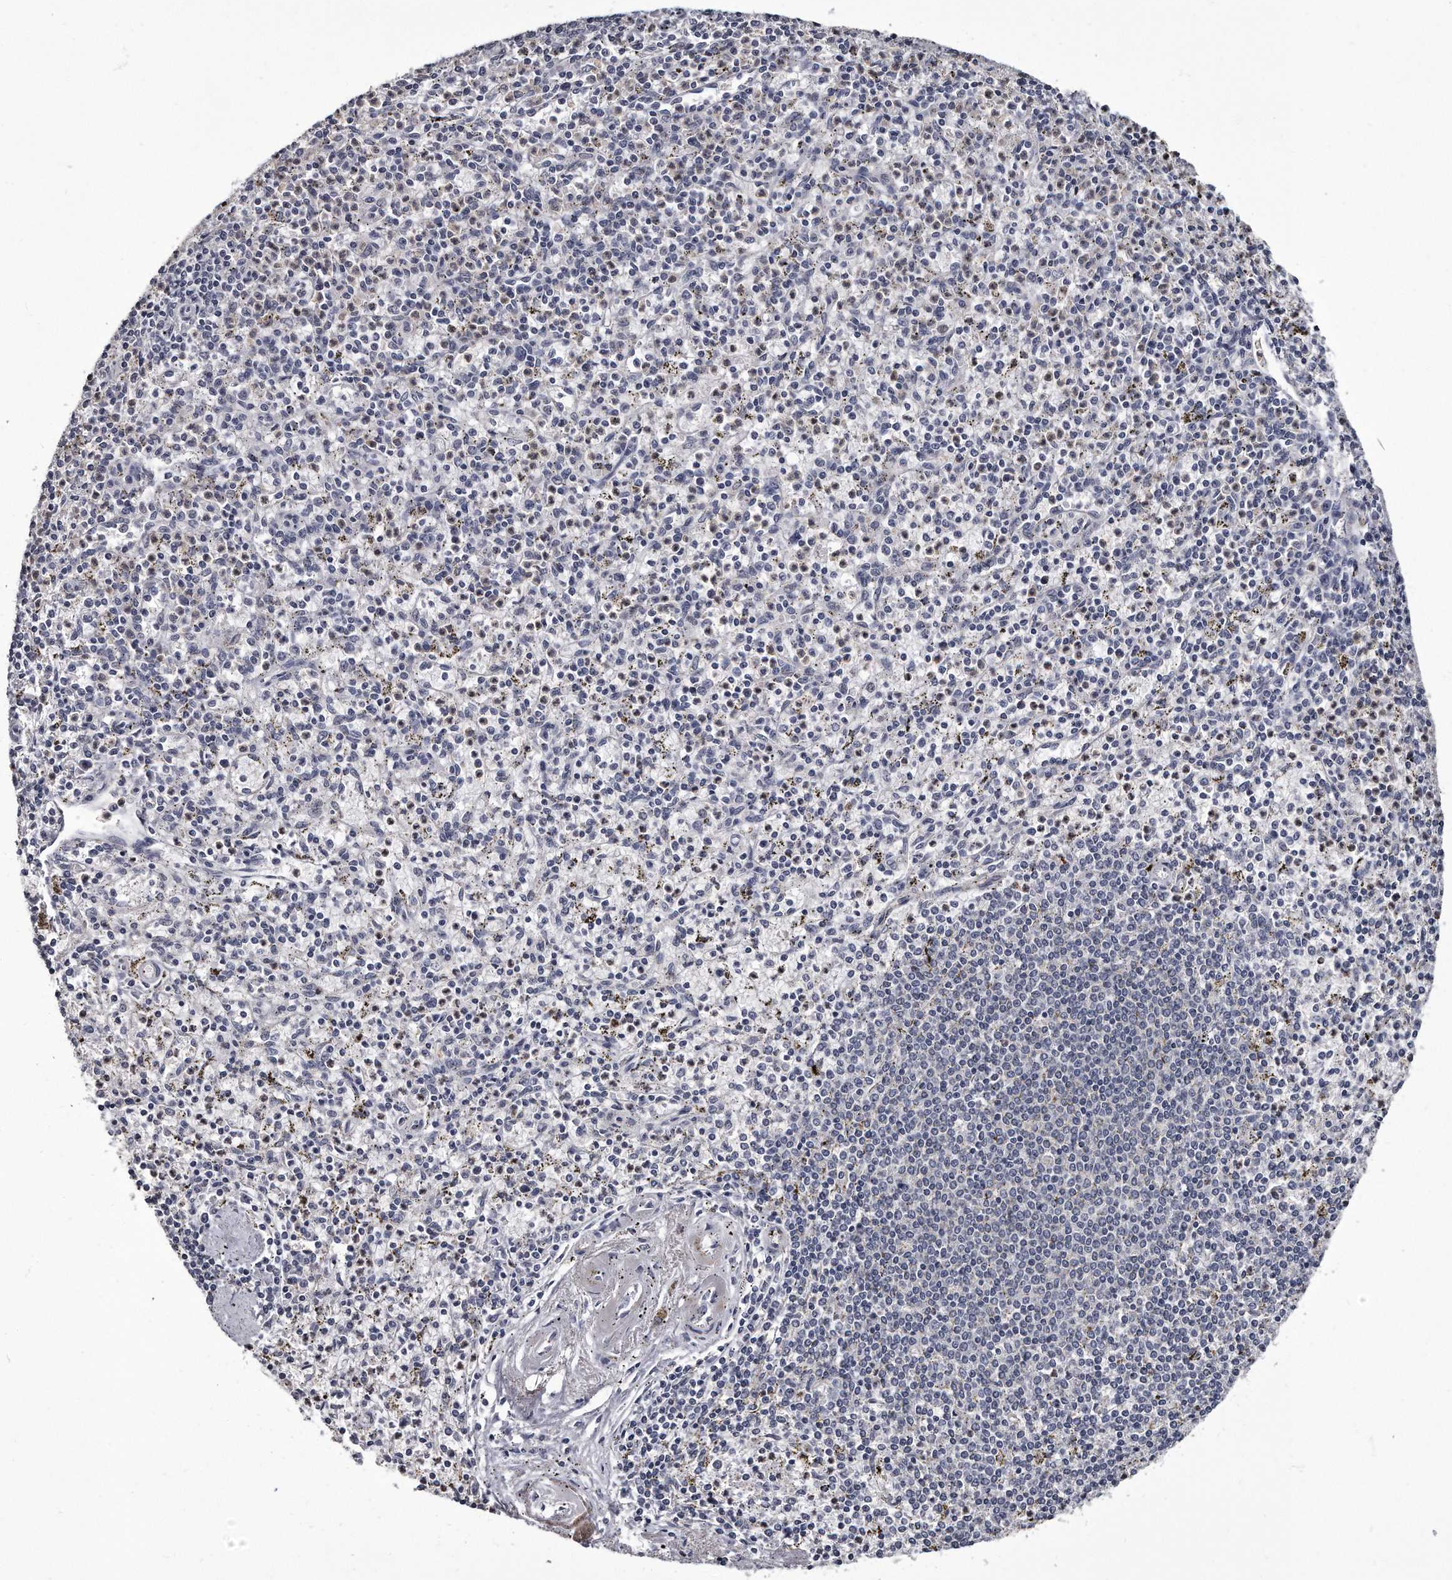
{"staining": {"intensity": "negative", "quantity": "none", "location": "none"}, "tissue": "spleen", "cell_type": "Cells in red pulp", "image_type": "normal", "snomed": [{"axis": "morphology", "description": "Normal tissue, NOS"}, {"axis": "topography", "description": "Spleen"}], "caption": "DAB (3,3'-diaminobenzidine) immunohistochemical staining of benign spleen demonstrates no significant positivity in cells in red pulp.", "gene": "GAPVD1", "patient": {"sex": "male", "age": 72}}